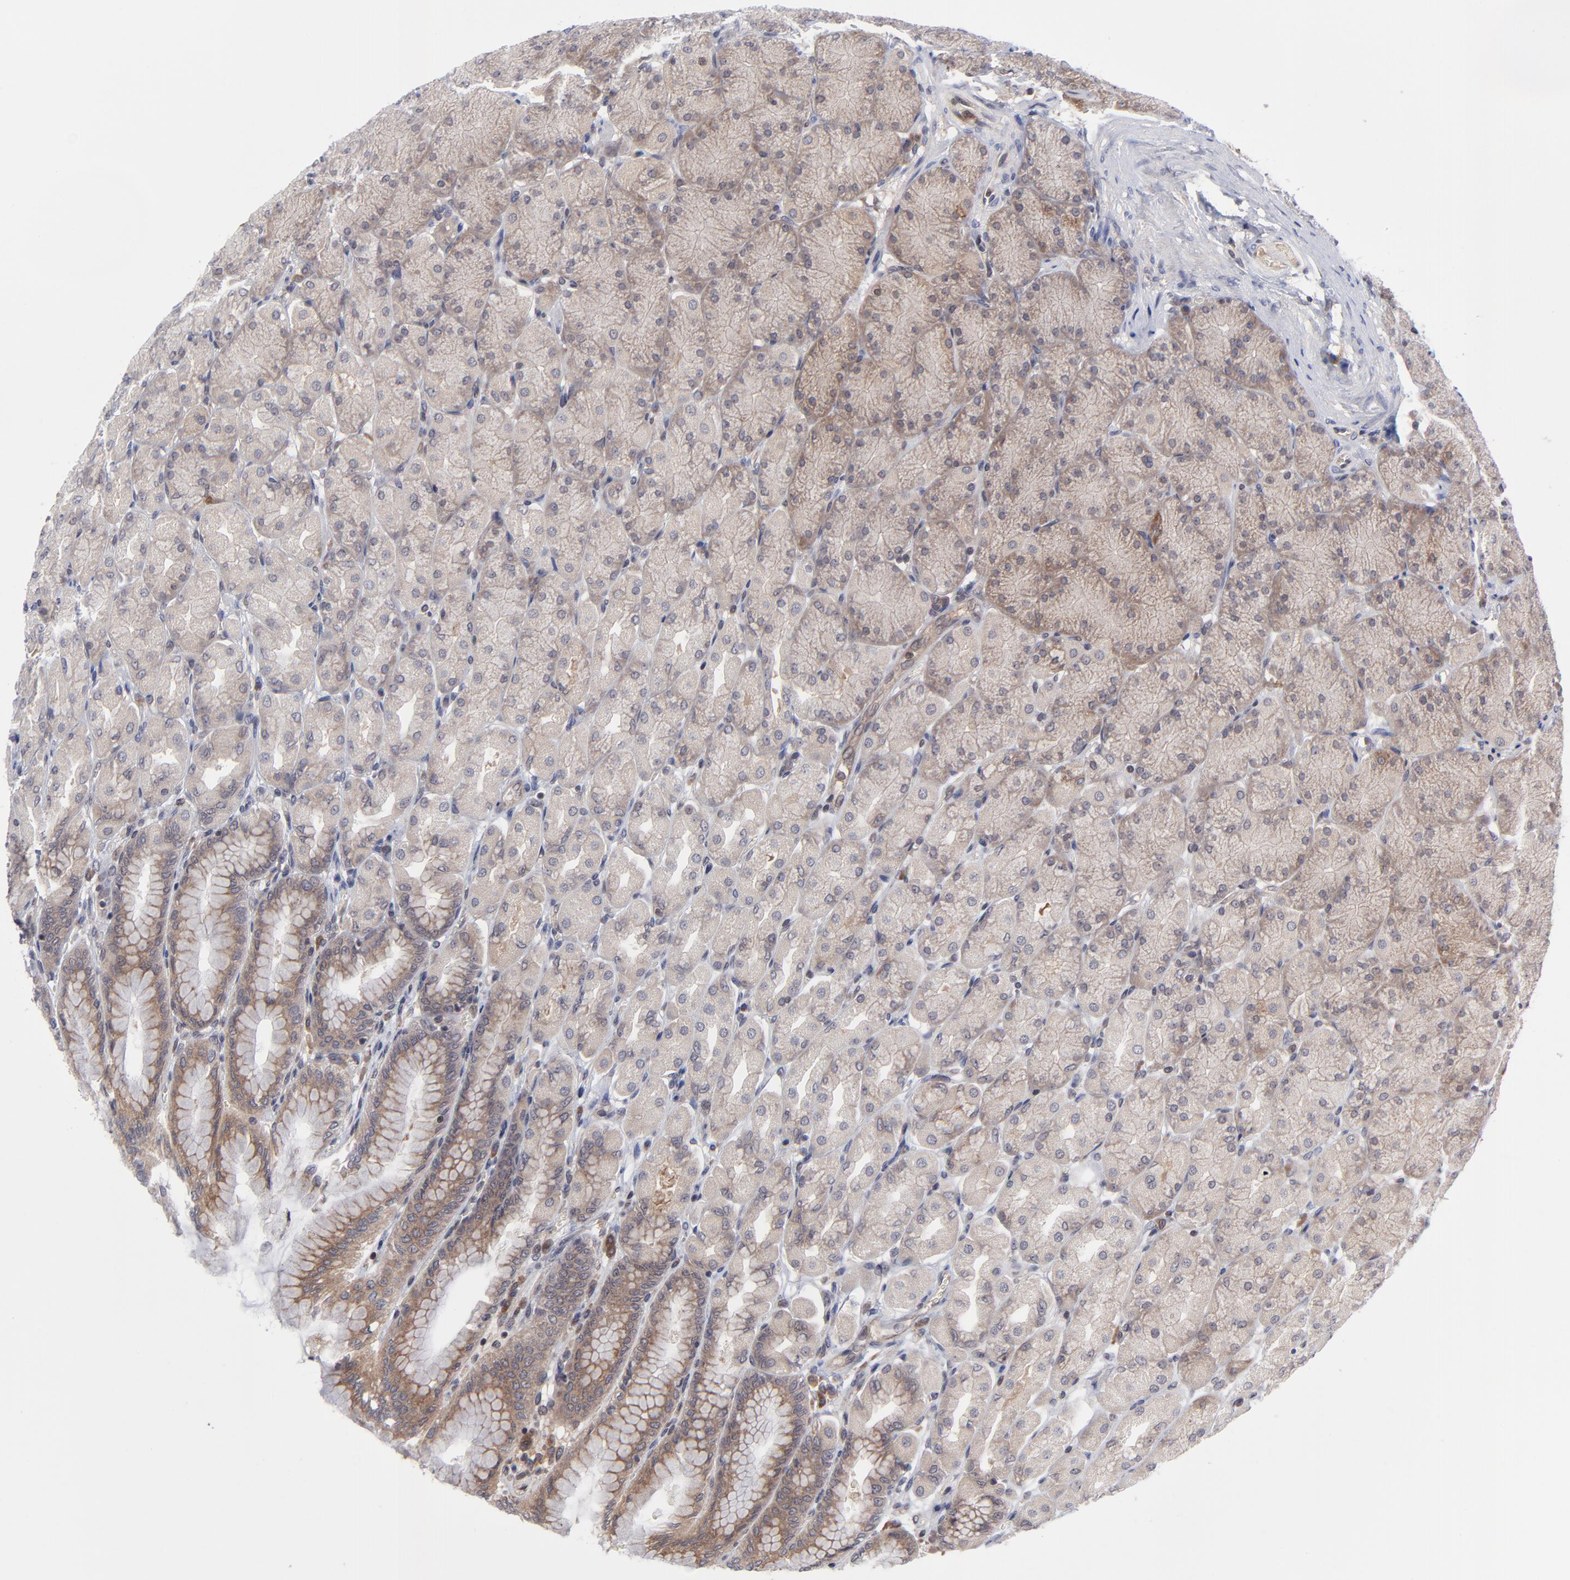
{"staining": {"intensity": "moderate", "quantity": ">75%", "location": "cytoplasmic/membranous"}, "tissue": "stomach", "cell_type": "Glandular cells", "image_type": "normal", "snomed": [{"axis": "morphology", "description": "Normal tissue, NOS"}, {"axis": "topography", "description": "Stomach, upper"}], "caption": "A medium amount of moderate cytoplasmic/membranous positivity is present in approximately >75% of glandular cells in normal stomach.", "gene": "UBE2L6", "patient": {"sex": "female", "age": 56}}